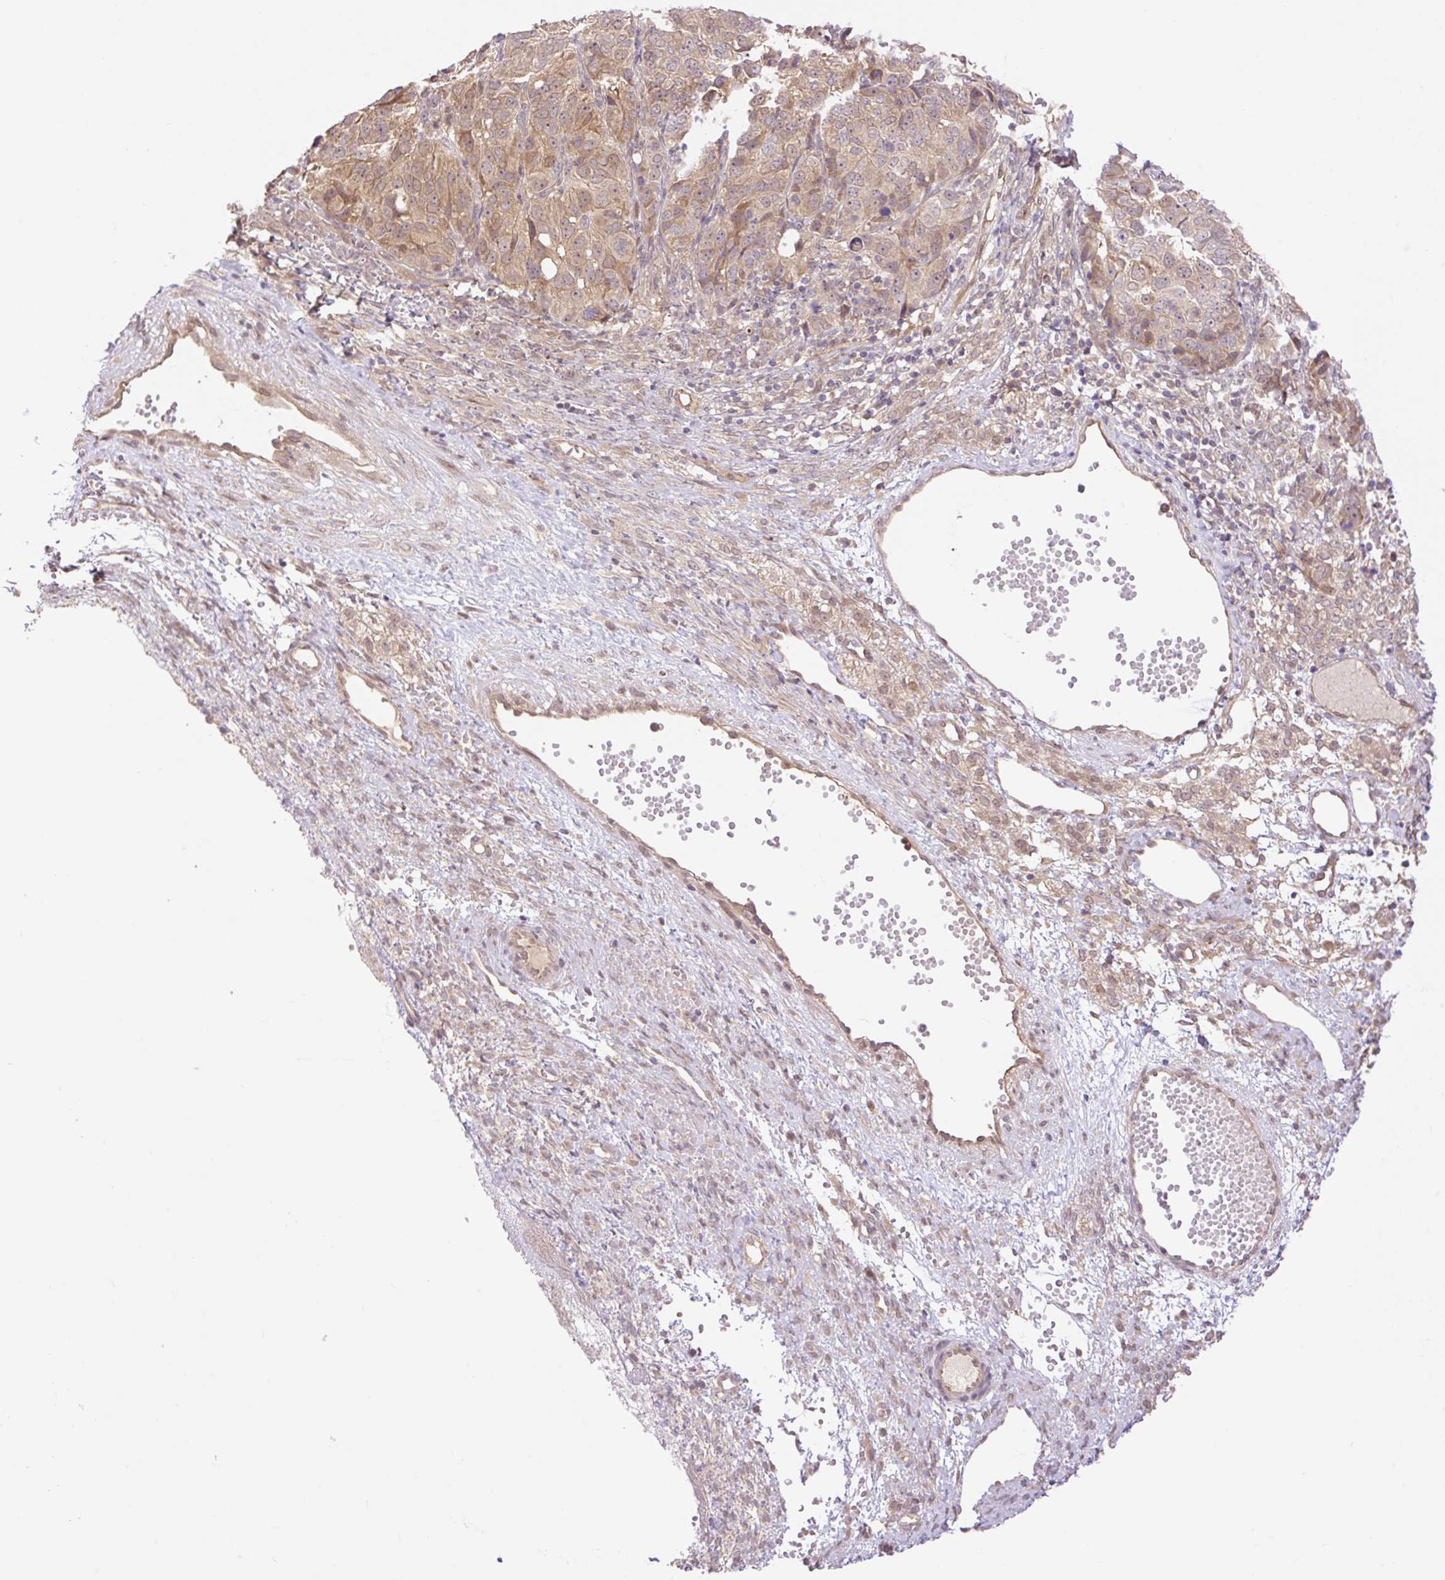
{"staining": {"intensity": "weak", "quantity": "25%-75%", "location": "cytoplasmic/membranous,nuclear"}, "tissue": "ovarian cancer", "cell_type": "Tumor cells", "image_type": "cancer", "snomed": [{"axis": "morphology", "description": "Carcinoma, endometroid"}, {"axis": "topography", "description": "Ovary"}], "caption": "A brown stain highlights weak cytoplasmic/membranous and nuclear positivity of a protein in ovarian cancer (endometroid carcinoma) tumor cells. (DAB = brown stain, brightfield microscopy at high magnification).", "gene": "VPS25", "patient": {"sex": "female", "age": 51}}